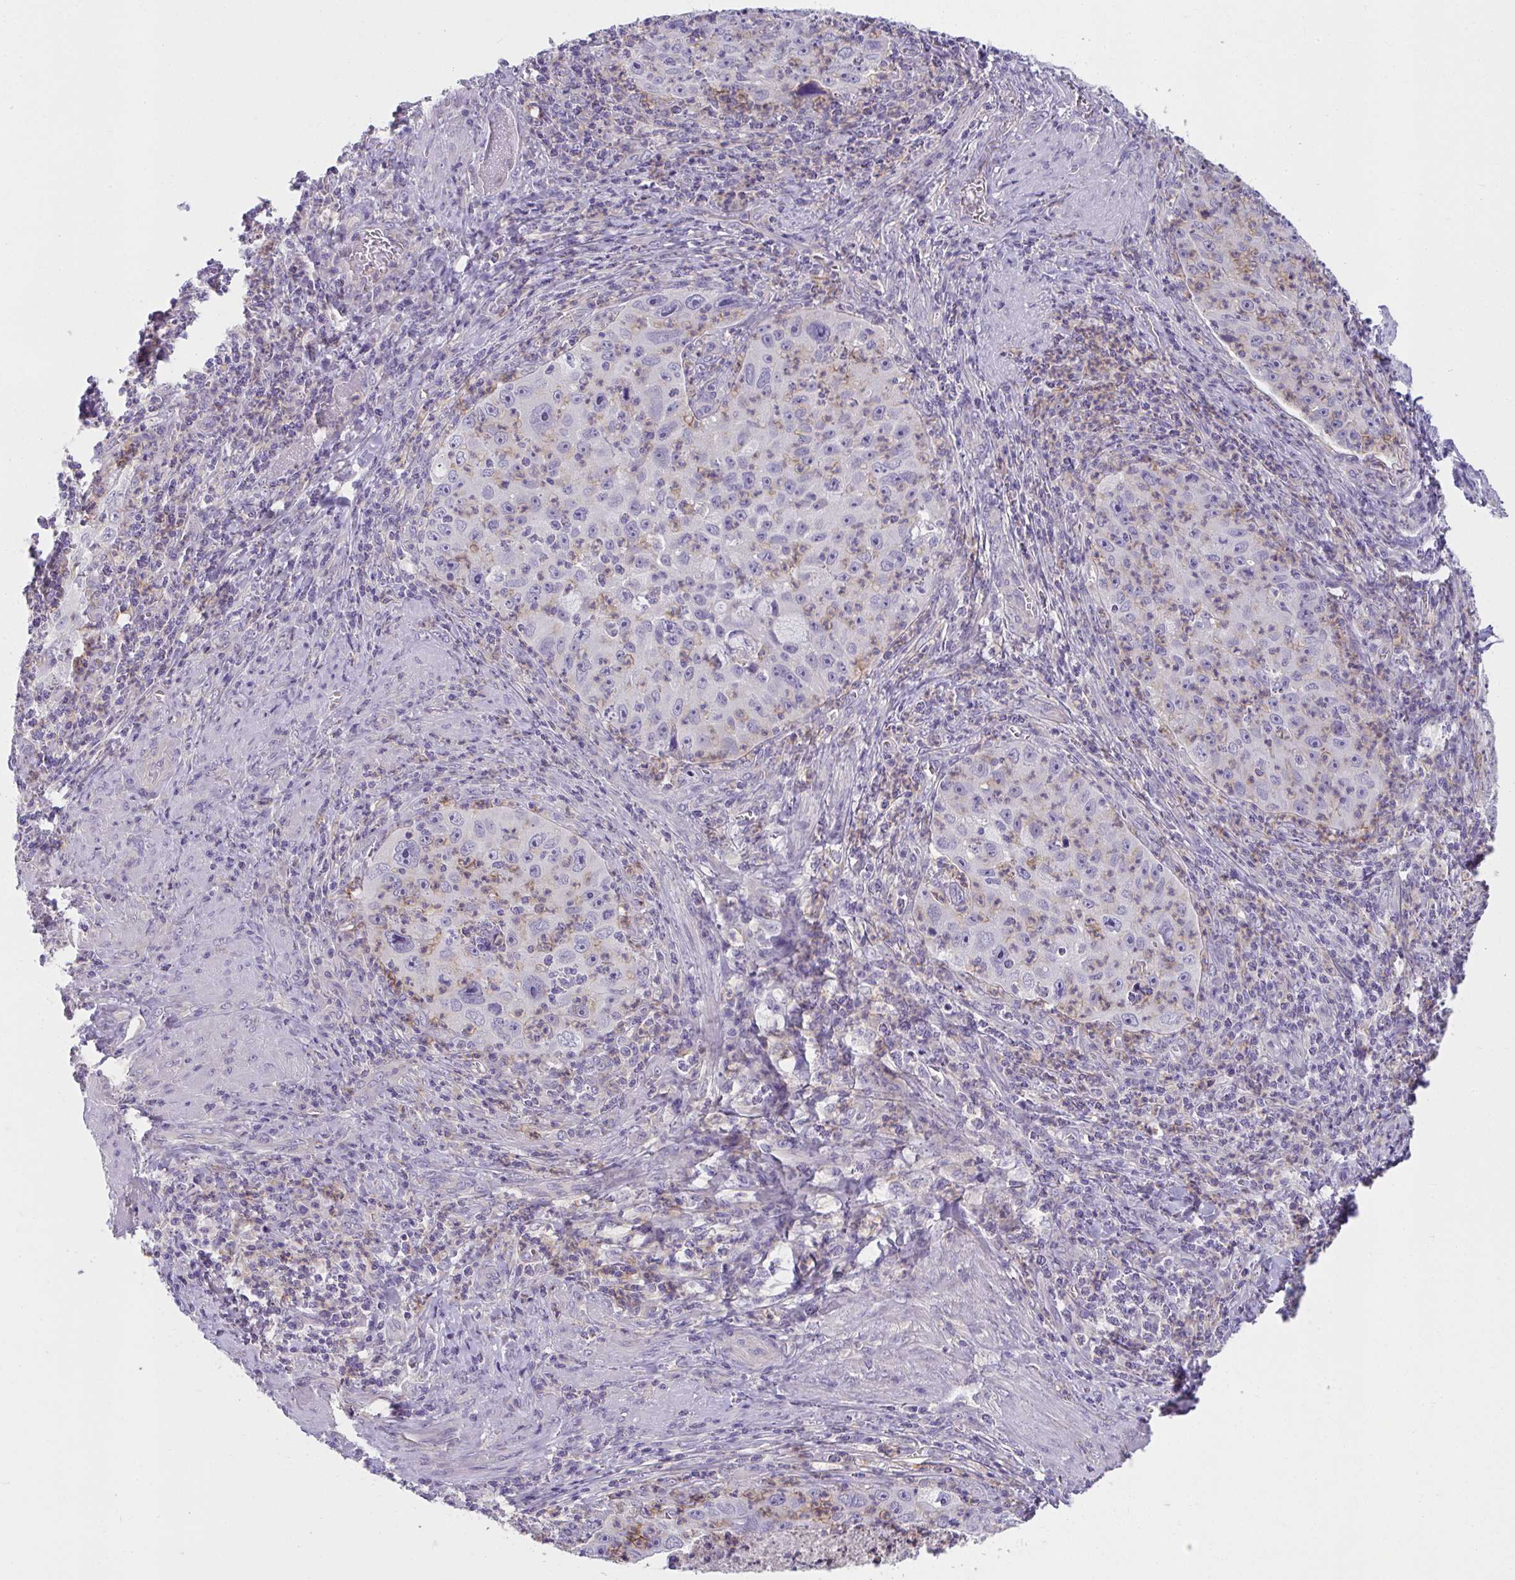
{"staining": {"intensity": "negative", "quantity": "none", "location": "none"}, "tissue": "cervical cancer", "cell_type": "Tumor cells", "image_type": "cancer", "snomed": [{"axis": "morphology", "description": "Squamous cell carcinoma, NOS"}, {"axis": "topography", "description": "Cervix"}], "caption": "Immunohistochemistry (IHC) of human cervical cancer demonstrates no positivity in tumor cells.", "gene": "CXCR1", "patient": {"sex": "female", "age": 30}}